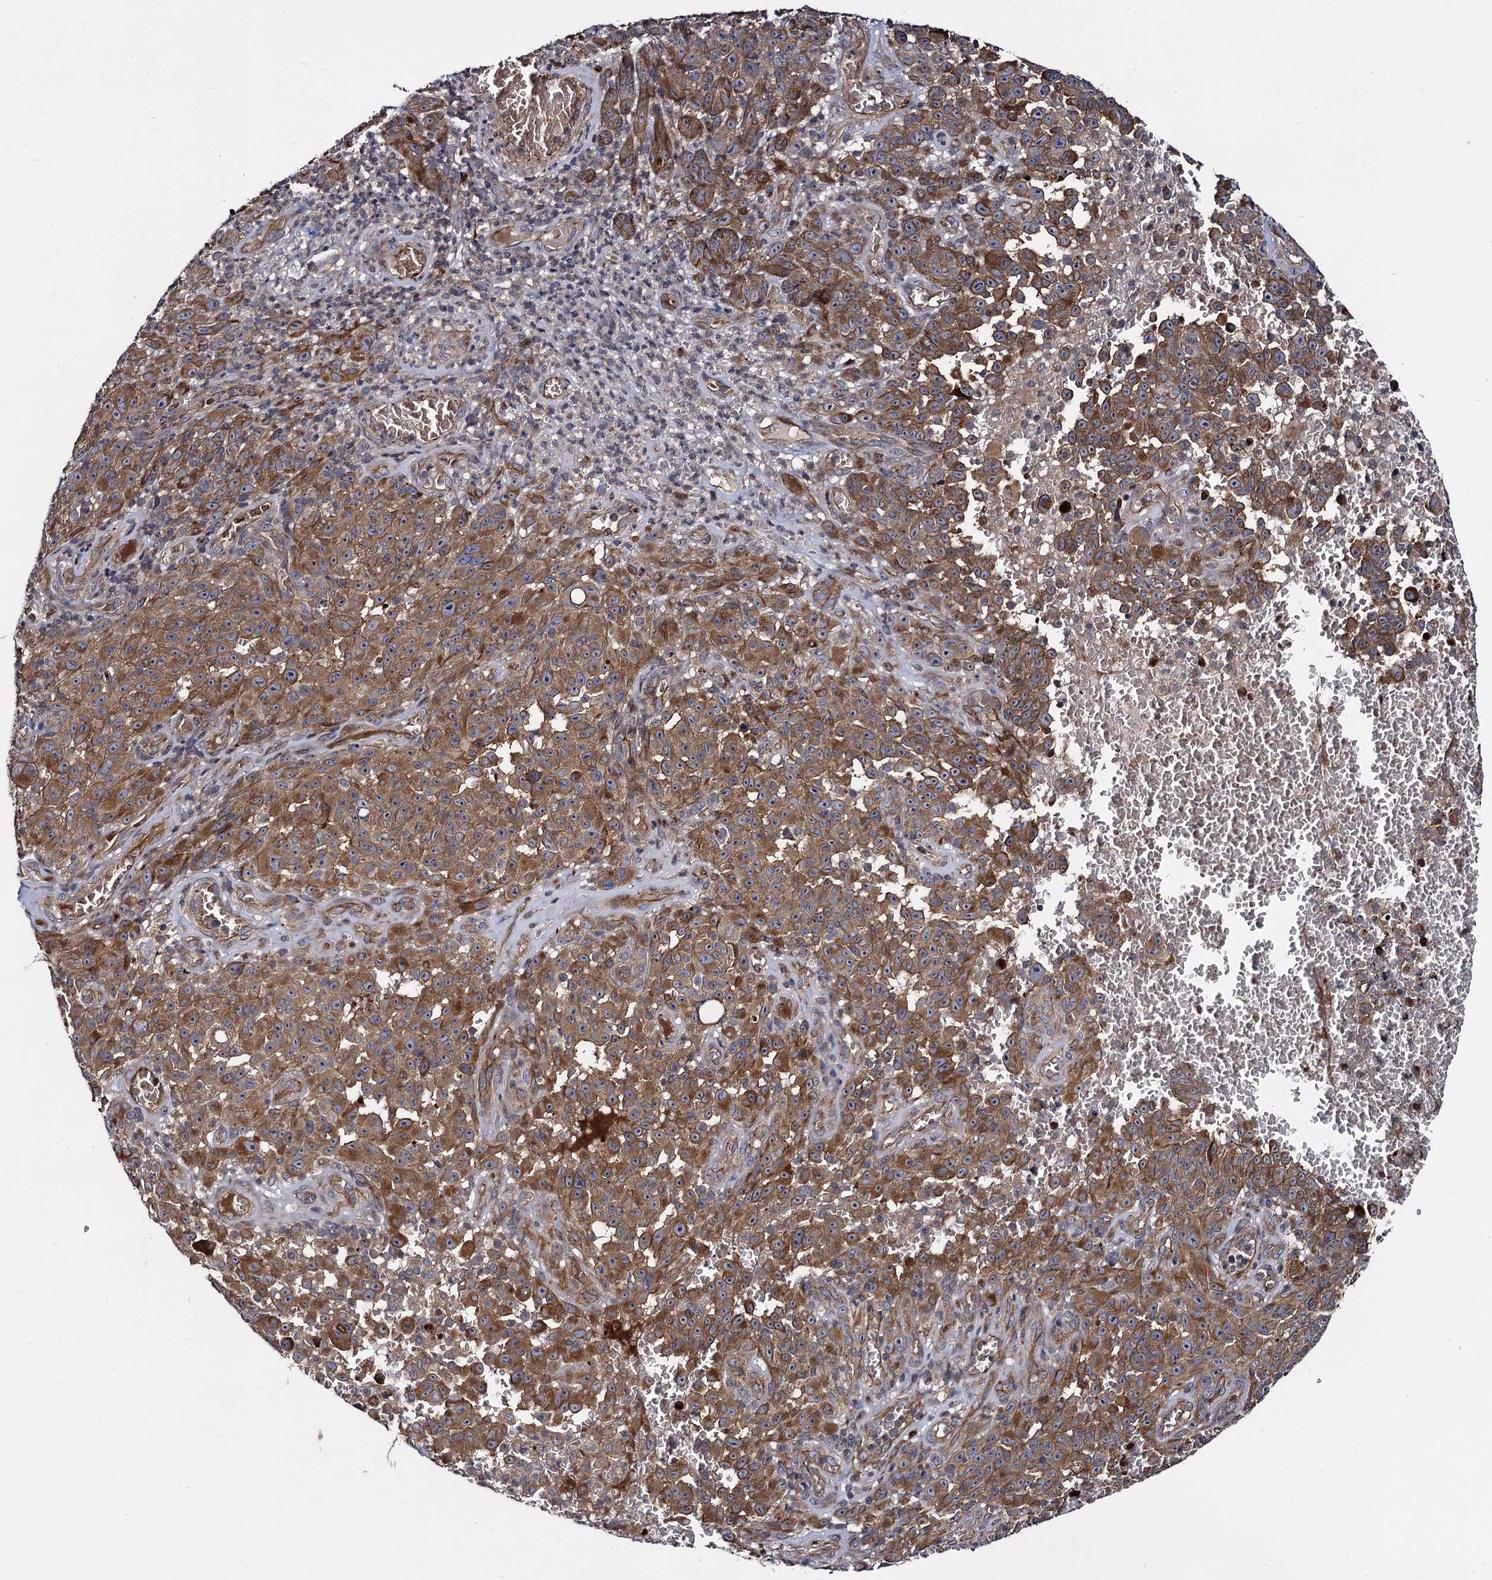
{"staining": {"intensity": "moderate", "quantity": ">75%", "location": "cytoplasmic/membranous"}, "tissue": "melanoma", "cell_type": "Tumor cells", "image_type": "cancer", "snomed": [{"axis": "morphology", "description": "Malignant melanoma, NOS"}, {"axis": "topography", "description": "Skin"}], "caption": "Human melanoma stained for a protein (brown) displays moderate cytoplasmic/membranous positive staining in about >75% of tumor cells.", "gene": "KXD1", "patient": {"sex": "female", "age": 82}}